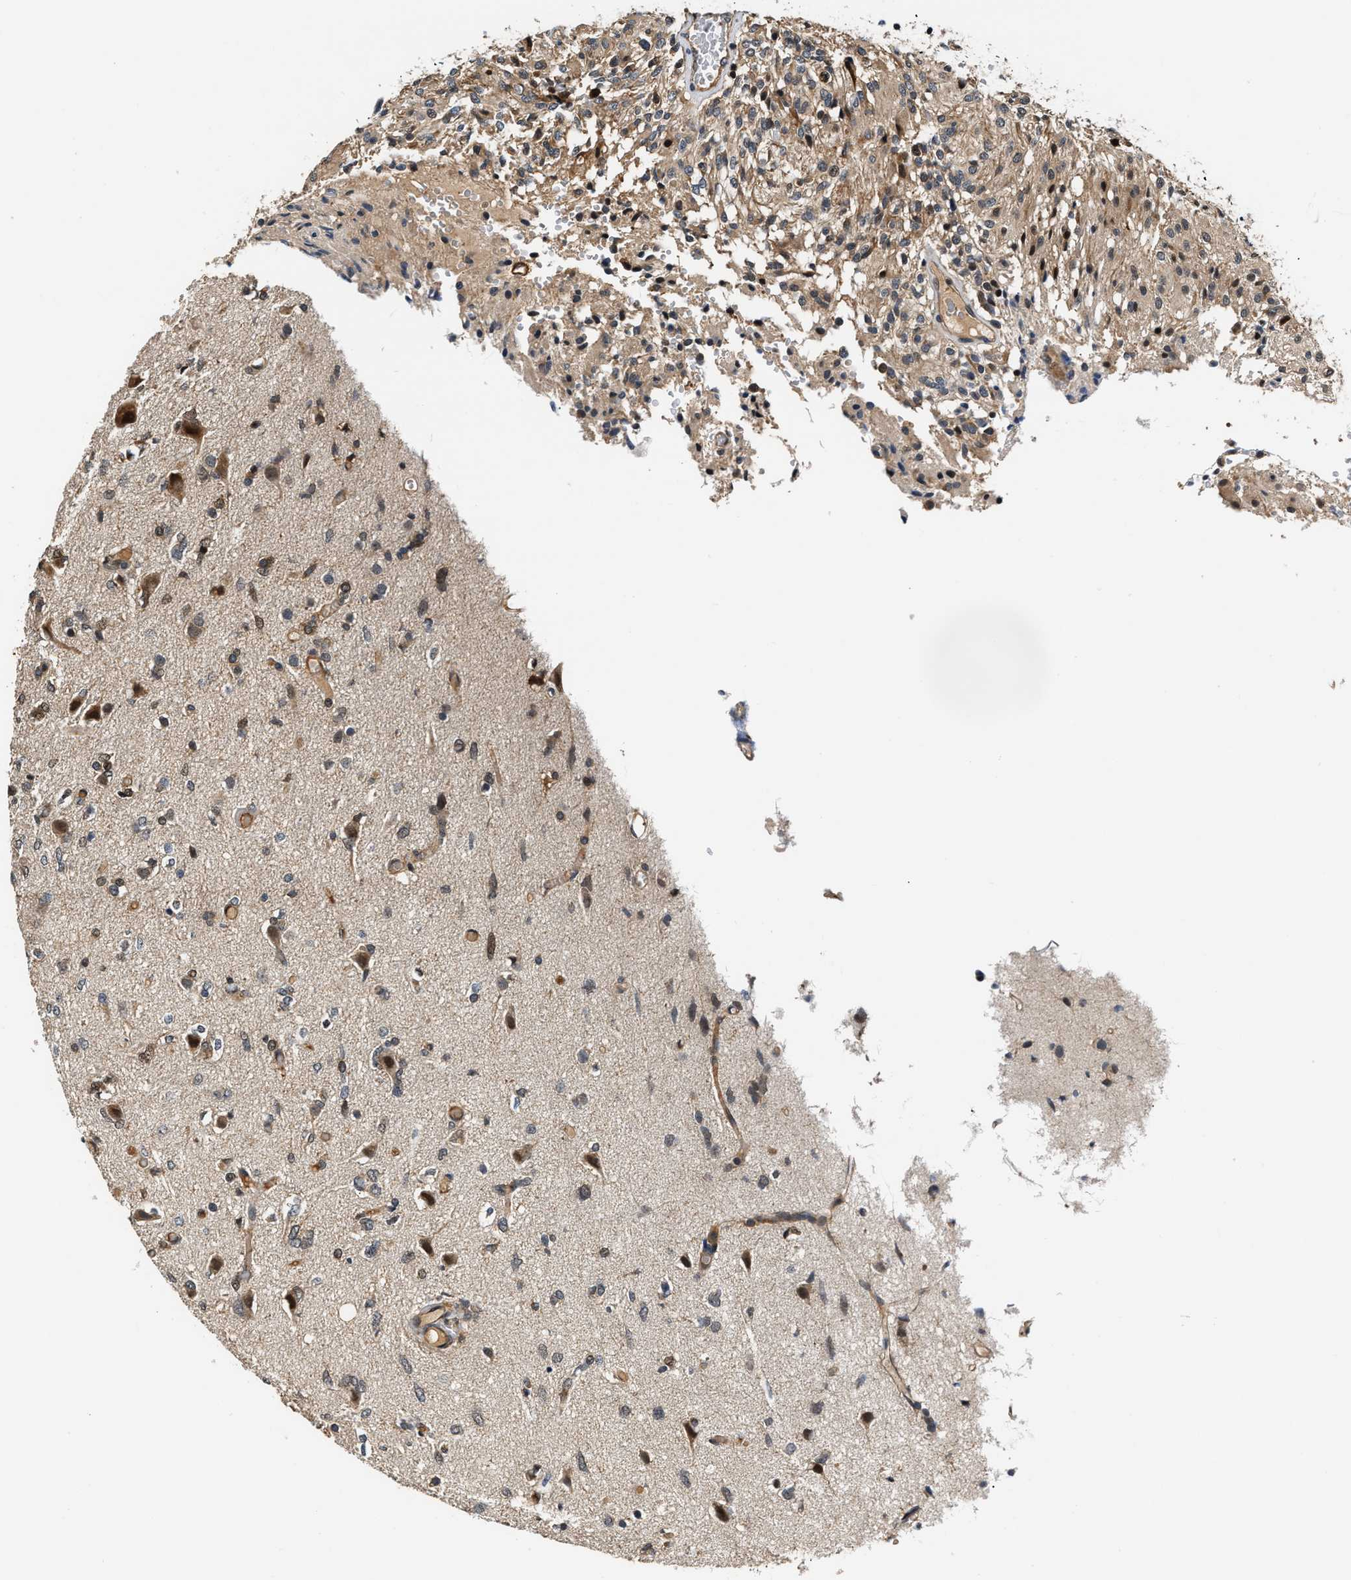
{"staining": {"intensity": "moderate", "quantity": "<25%", "location": "cytoplasmic/membranous,nuclear"}, "tissue": "glioma", "cell_type": "Tumor cells", "image_type": "cancer", "snomed": [{"axis": "morphology", "description": "Glioma, malignant, High grade"}, {"axis": "topography", "description": "Brain"}], "caption": "The image displays staining of glioma, revealing moderate cytoplasmic/membranous and nuclear protein positivity (brown color) within tumor cells.", "gene": "TUT7", "patient": {"sex": "female", "age": 59}}